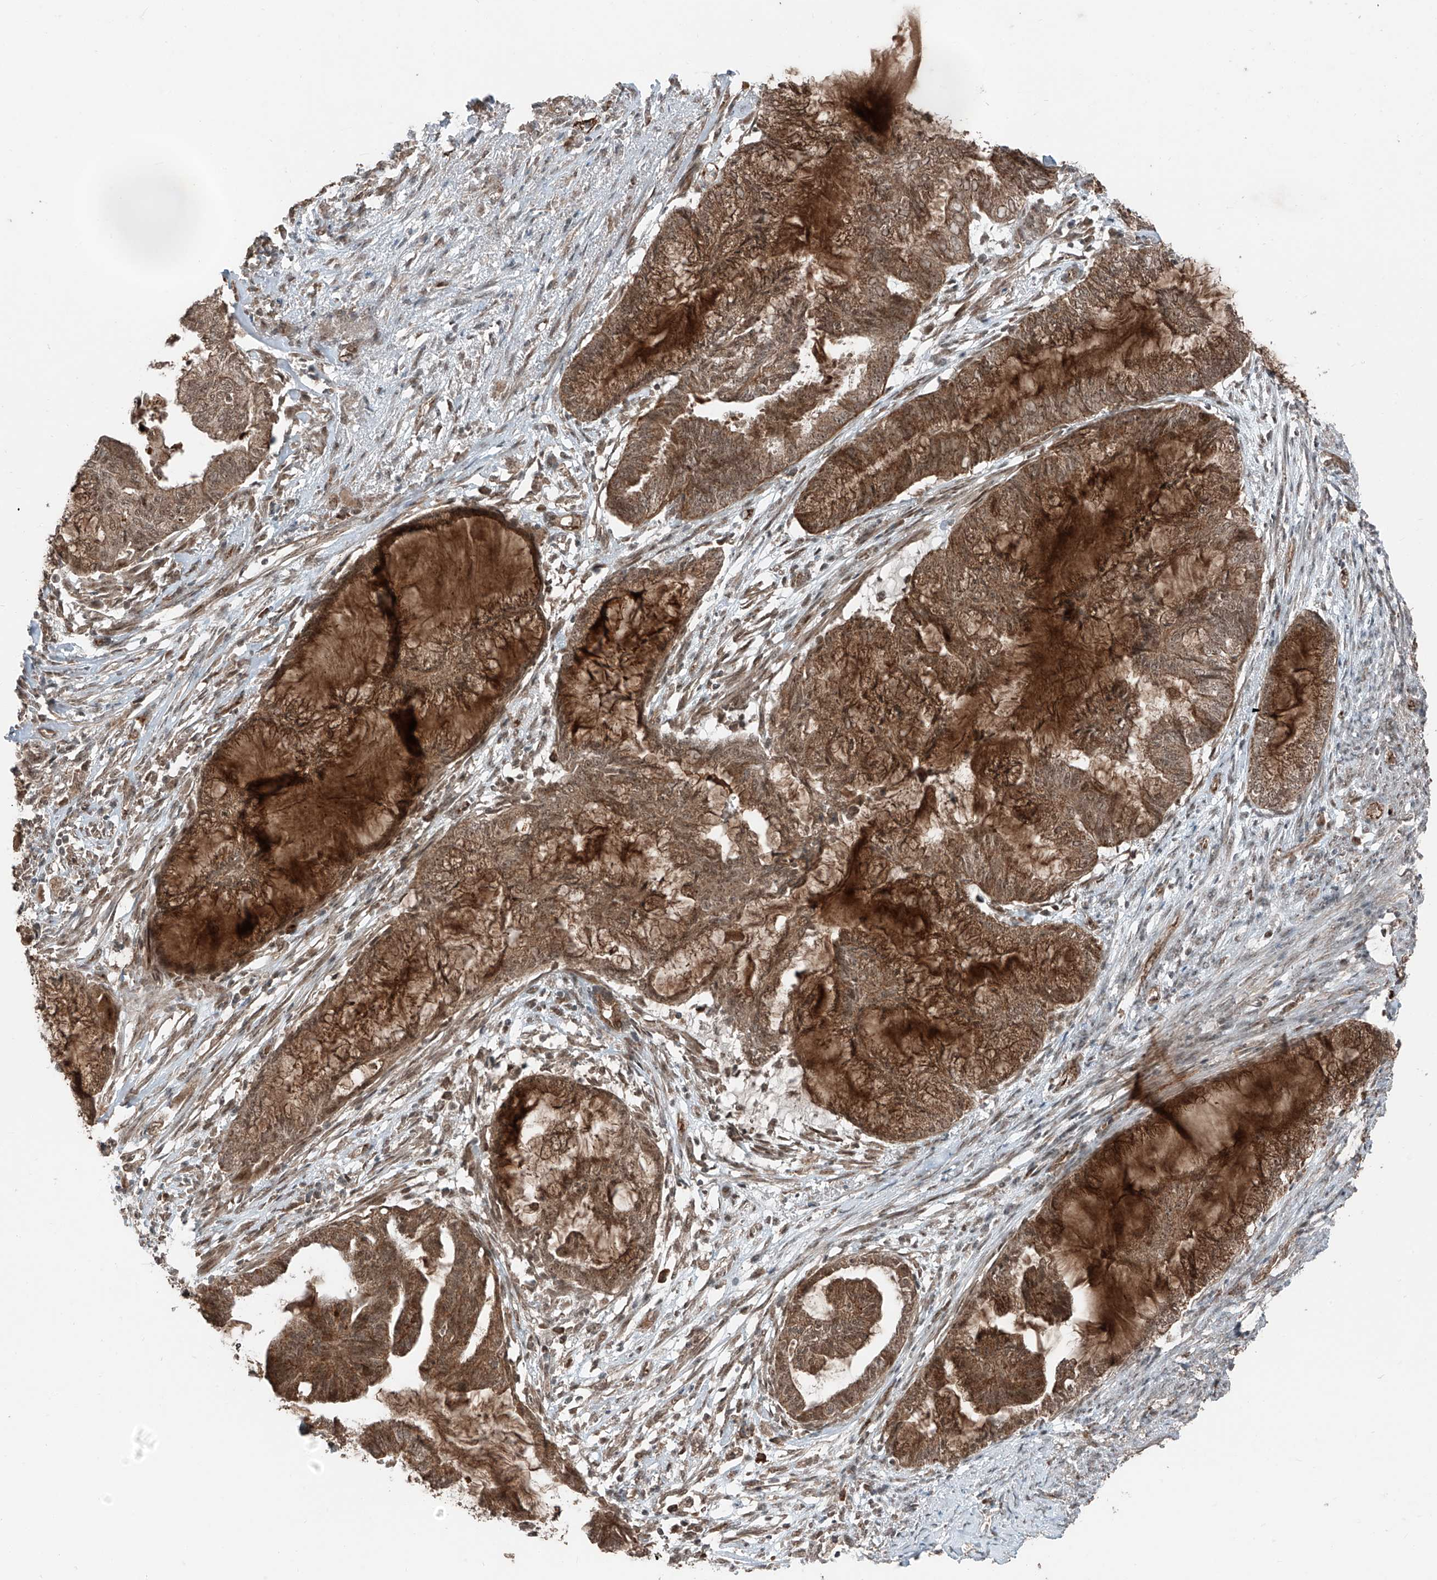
{"staining": {"intensity": "strong", "quantity": ">75%", "location": "cytoplasmic/membranous"}, "tissue": "endometrial cancer", "cell_type": "Tumor cells", "image_type": "cancer", "snomed": [{"axis": "morphology", "description": "Adenocarcinoma, NOS"}, {"axis": "topography", "description": "Endometrium"}], "caption": "Tumor cells exhibit high levels of strong cytoplasmic/membranous expression in approximately >75% of cells in human adenocarcinoma (endometrial). (brown staining indicates protein expression, while blue staining denotes nuclei).", "gene": "ZNF620", "patient": {"sex": "female", "age": 86}}